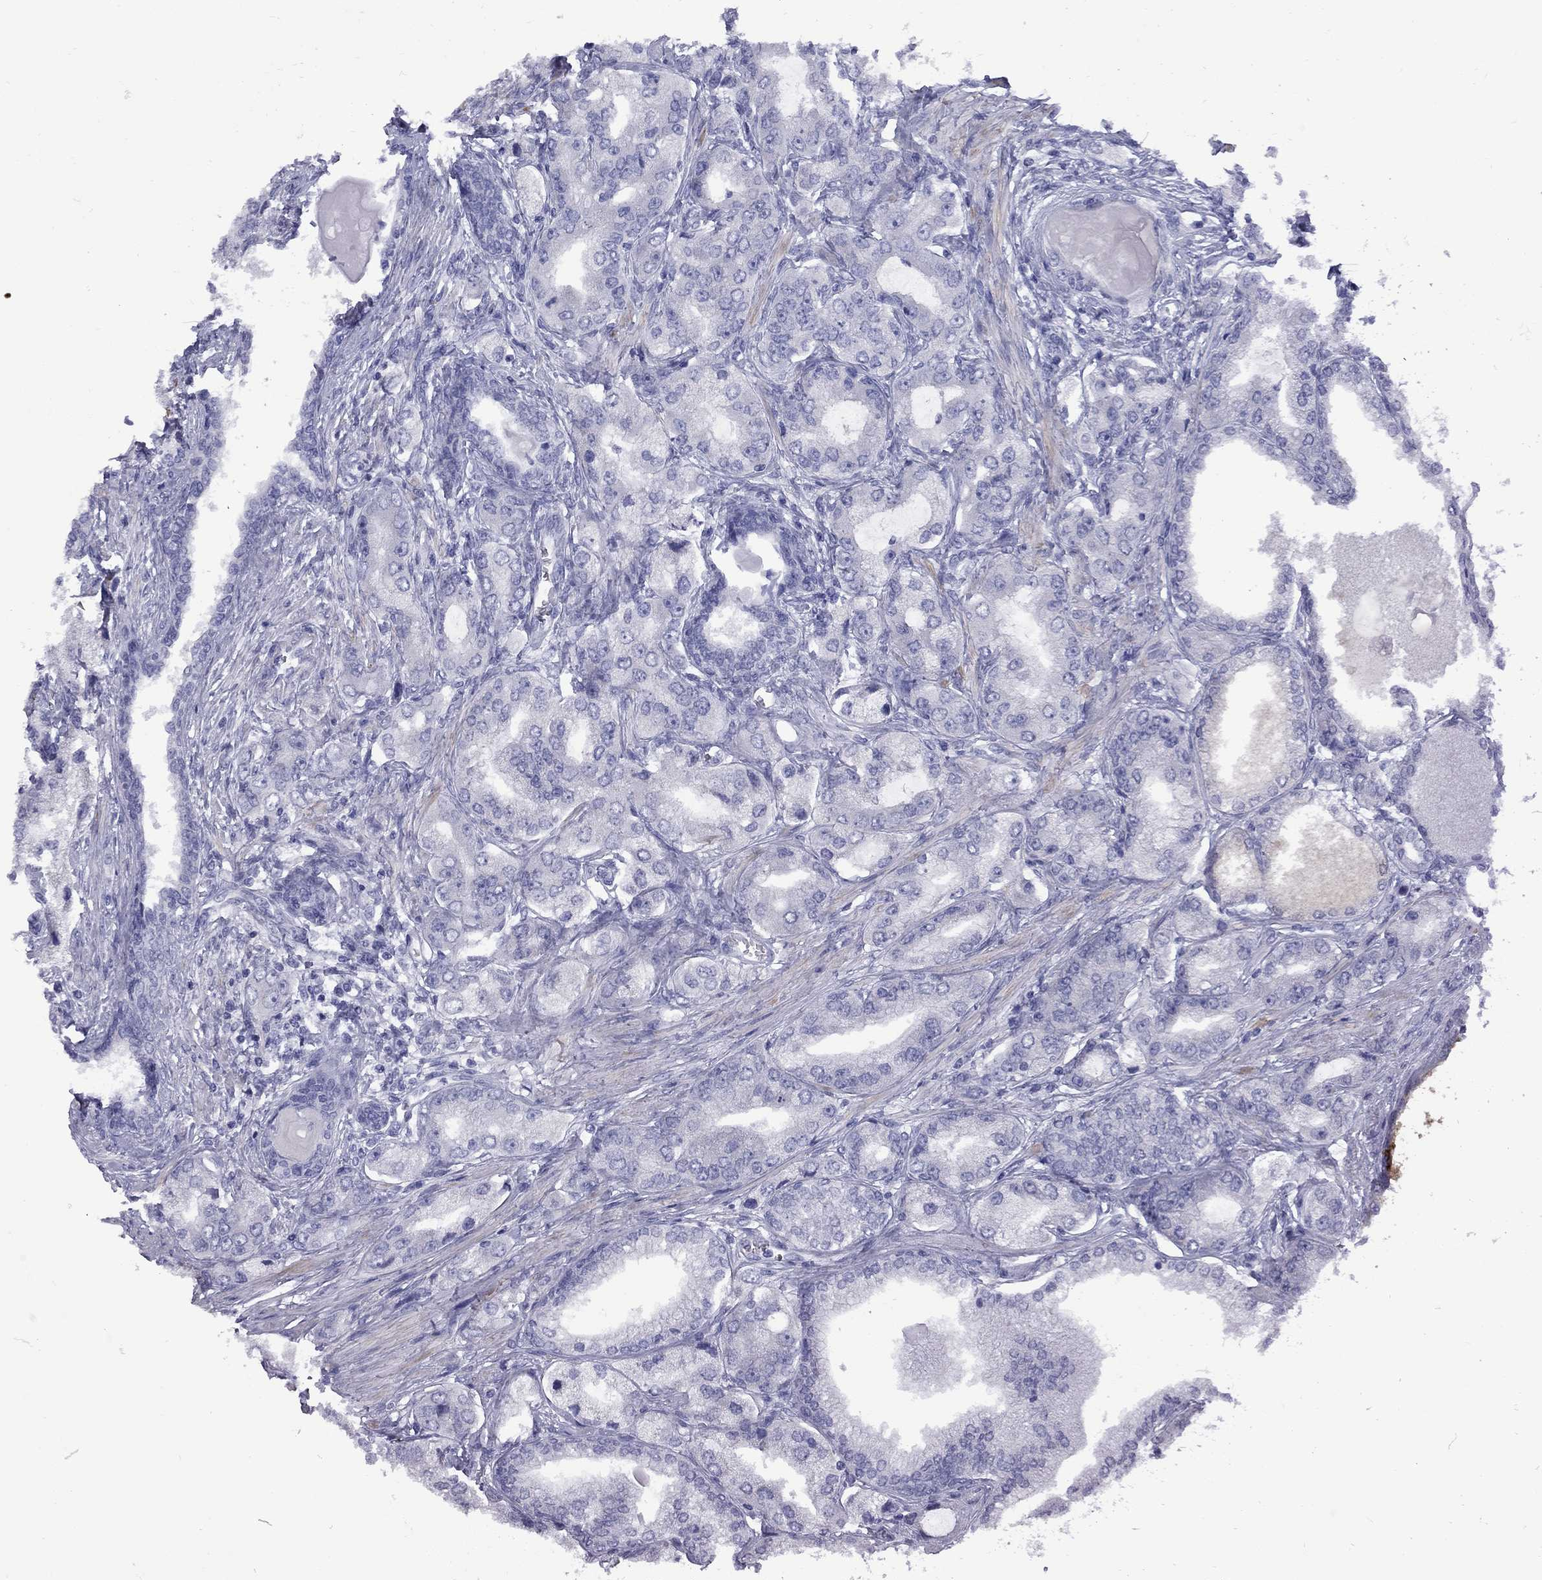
{"staining": {"intensity": "negative", "quantity": "none", "location": "none"}, "tissue": "prostate cancer", "cell_type": "Tumor cells", "image_type": "cancer", "snomed": [{"axis": "morphology", "description": "Adenocarcinoma, Low grade"}, {"axis": "topography", "description": "Prostate"}], "caption": "DAB immunohistochemical staining of human prostate adenocarcinoma (low-grade) reveals no significant expression in tumor cells.", "gene": "EPPIN", "patient": {"sex": "male", "age": 69}}